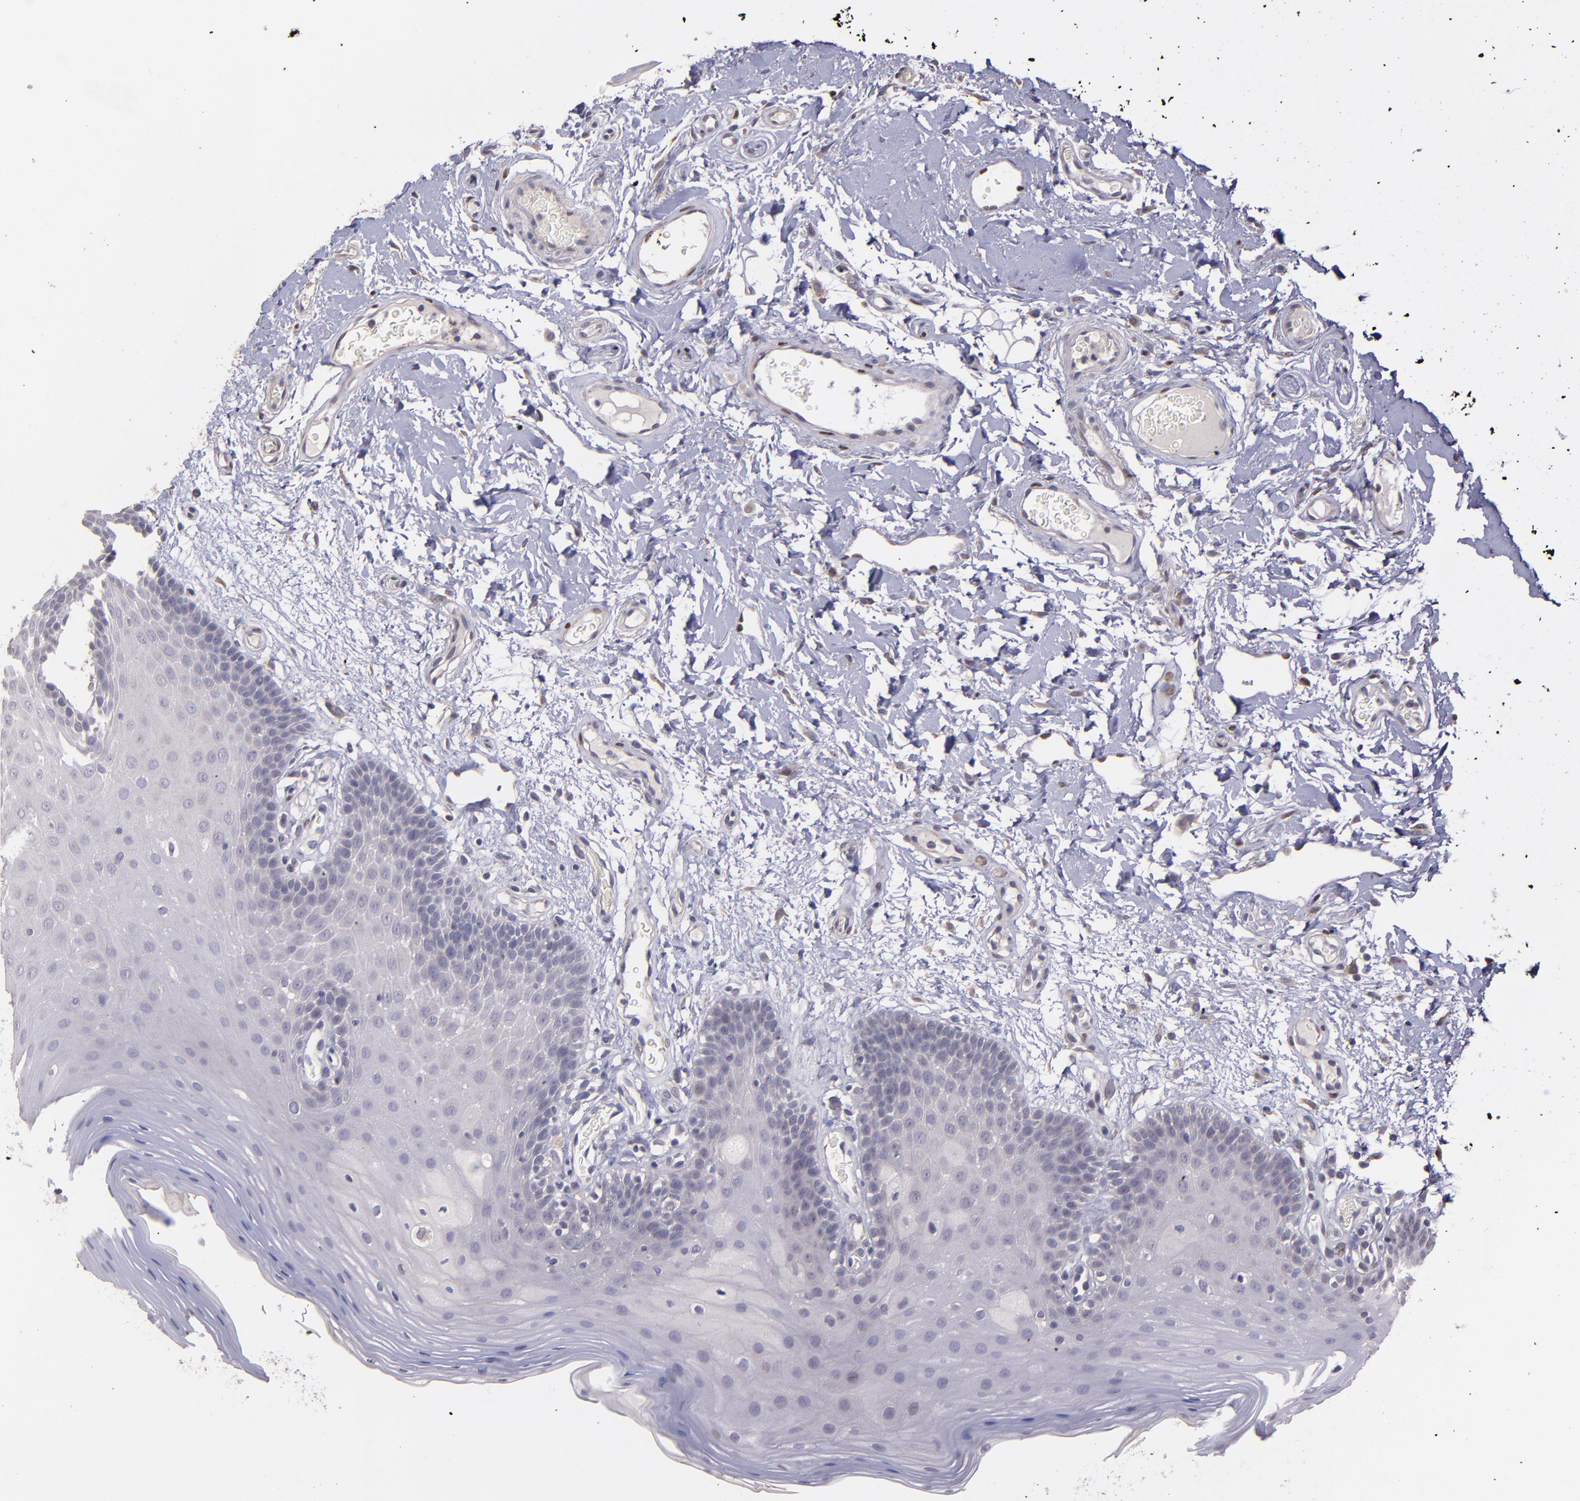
{"staining": {"intensity": "weak", "quantity": "<25%", "location": "cytoplasmic/membranous"}, "tissue": "oral mucosa", "cell_type": "Squamous epithelial cells", "image_type": "normal", "snomed": [{"axis": "morphology", "description": "Normal tissue, NOS"}, {"axis": "morphology", "description": "Squamous cell carcinoma, NOS"}, {"axis": "topography", "description": "Skeletal muscle"}, {"axis": "topography", "description": "Oral tissue"}, {"axis": "topography", "description": "Head-Neck"}], "caption": "There is no significant staining in squamous epithelial cells of oral mucosa. Brightfield microscopy of immunohistochemistry (IHC) stained with DAB (brown) and hematoxylin (blue), captured at high magnification.", "gene": "NUP62CL", "patient": {"sex": "male", "age": 71}}